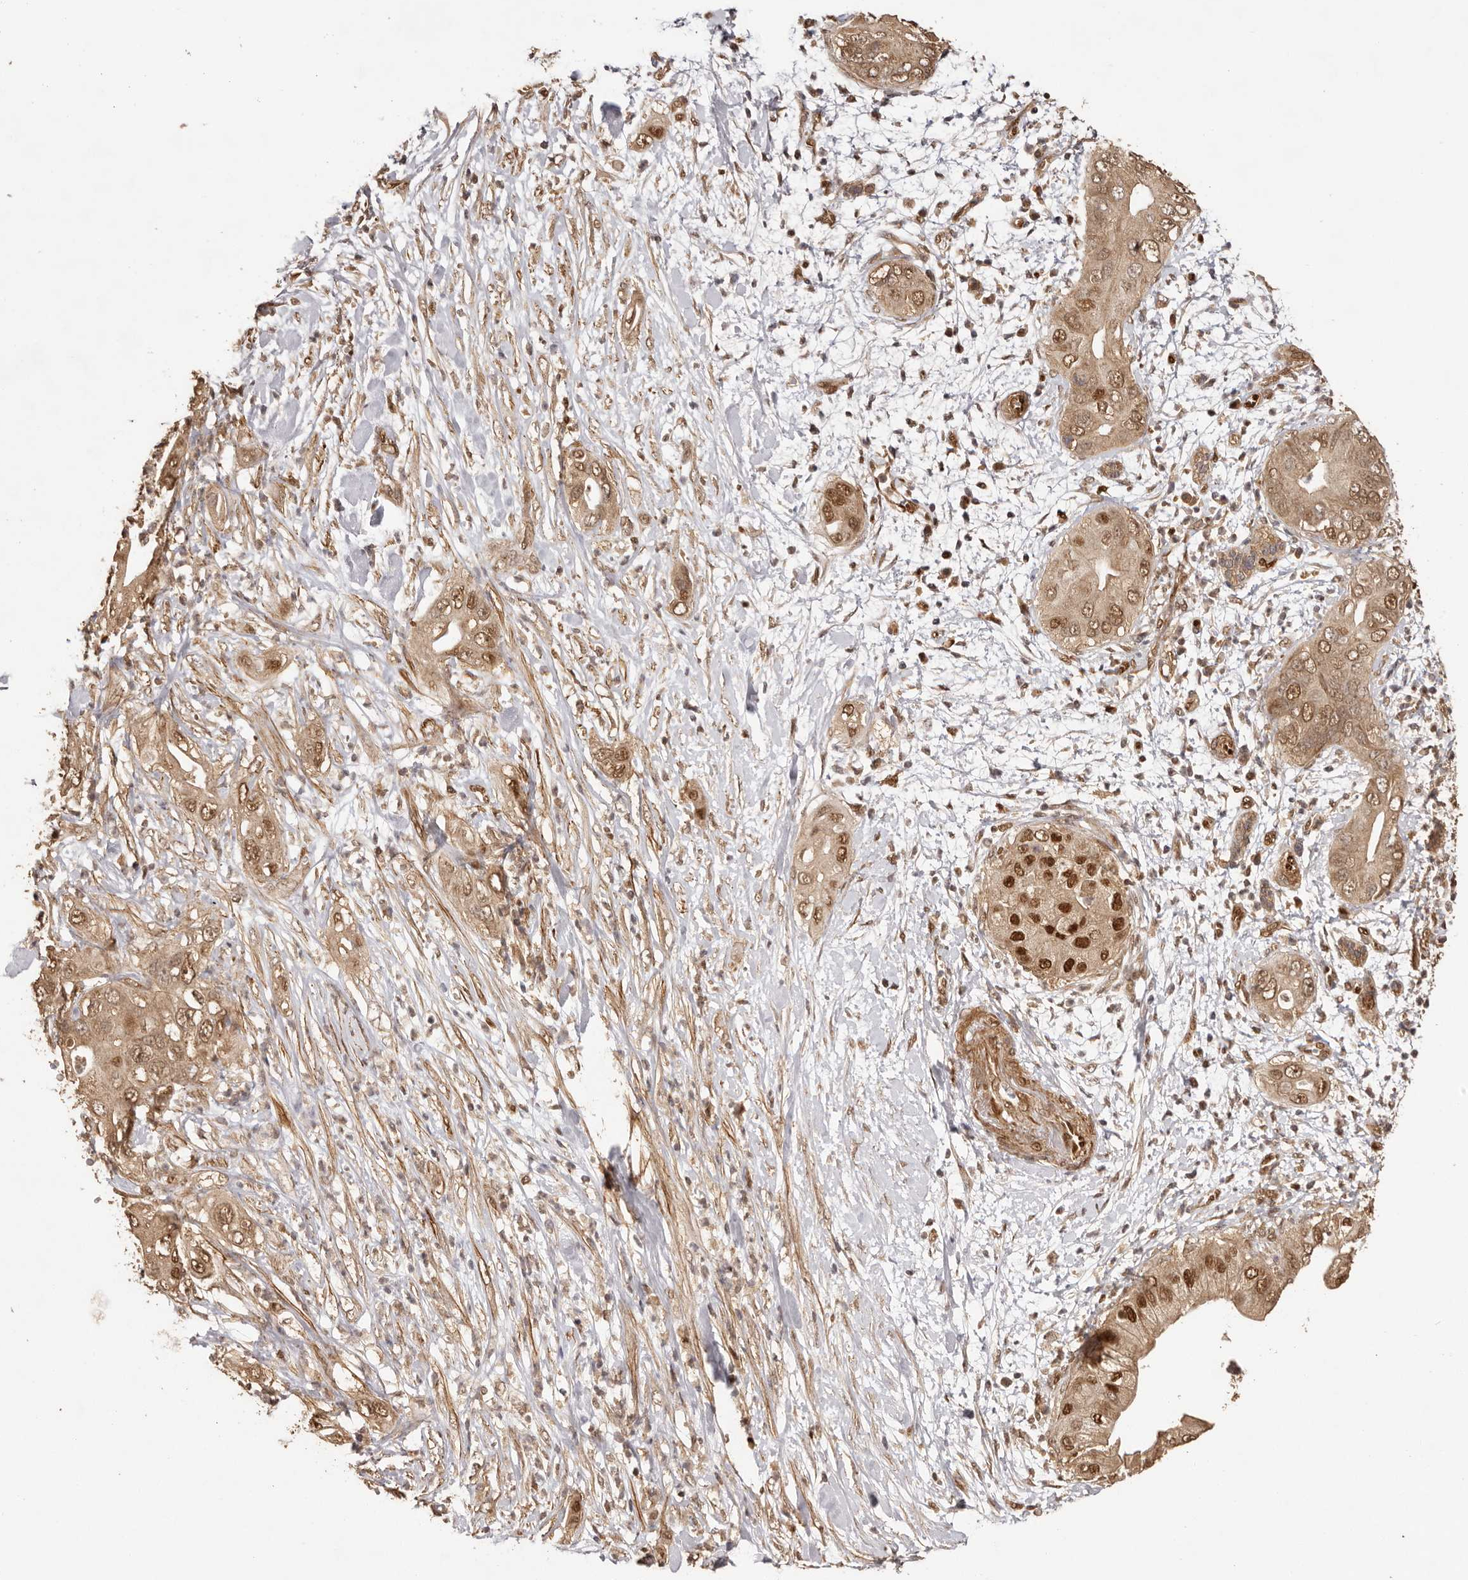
{"staining": {"intensity": "moderate", "quantity": ">75%", "location": "cytoplasmic/membranous,nuclear"}, "tissue": "pancreatic cancer", "cell_type": "Tumor cells", "image_type": "cancer", "snomed": [{"axis": "morphology", "description": "Adenocarcinoma, NOS"}, {"axis": "topography", "description": "Pancreas"}], "caption": "Immunohistochemical staining of adenocarcinoma (pancreatic) reveals medium levels of moderate cytoplasmic/membranous and nuclear positivity in about >75% of tumor cells.", "gene": "UBR2", "patient": {"sex": "female", "age": 78}}